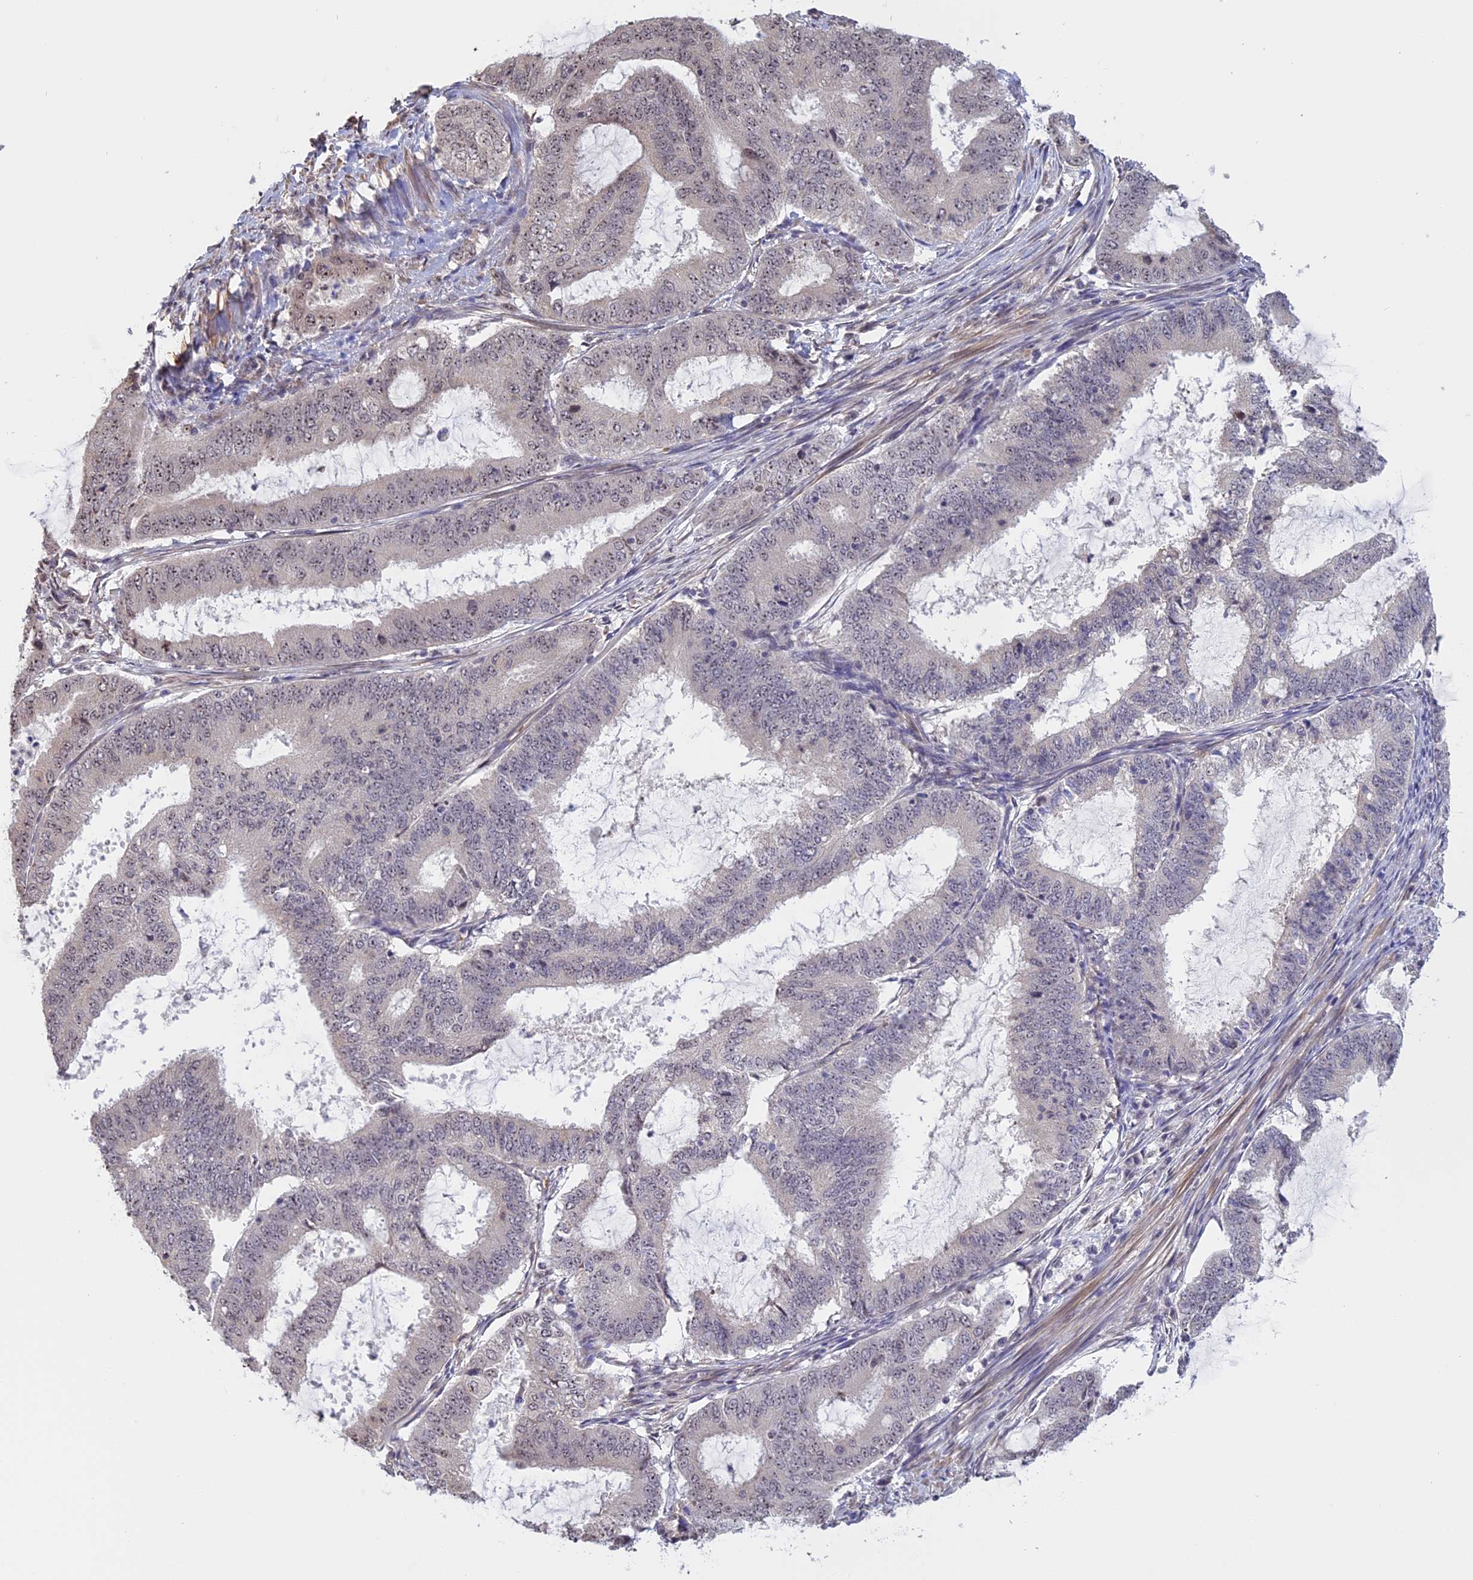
{"staining": {"intensity": "weak", "quantity": "<25%", "location": "nuclear"}, "tissue": "endometrial cancer", "cell_type": "Tumor cells", "image_type": "cancer", "snomed": [{"axis": "morphology", "description": "Adenocarcinoma, NOS"}, {"axis": "topography", "description": "Endometrium"}], "caption": "There is no significant positivity in tumor cells of endometrial cancer.", "gene": "MGA", "patient": {"sex": "female", "age": 51}}